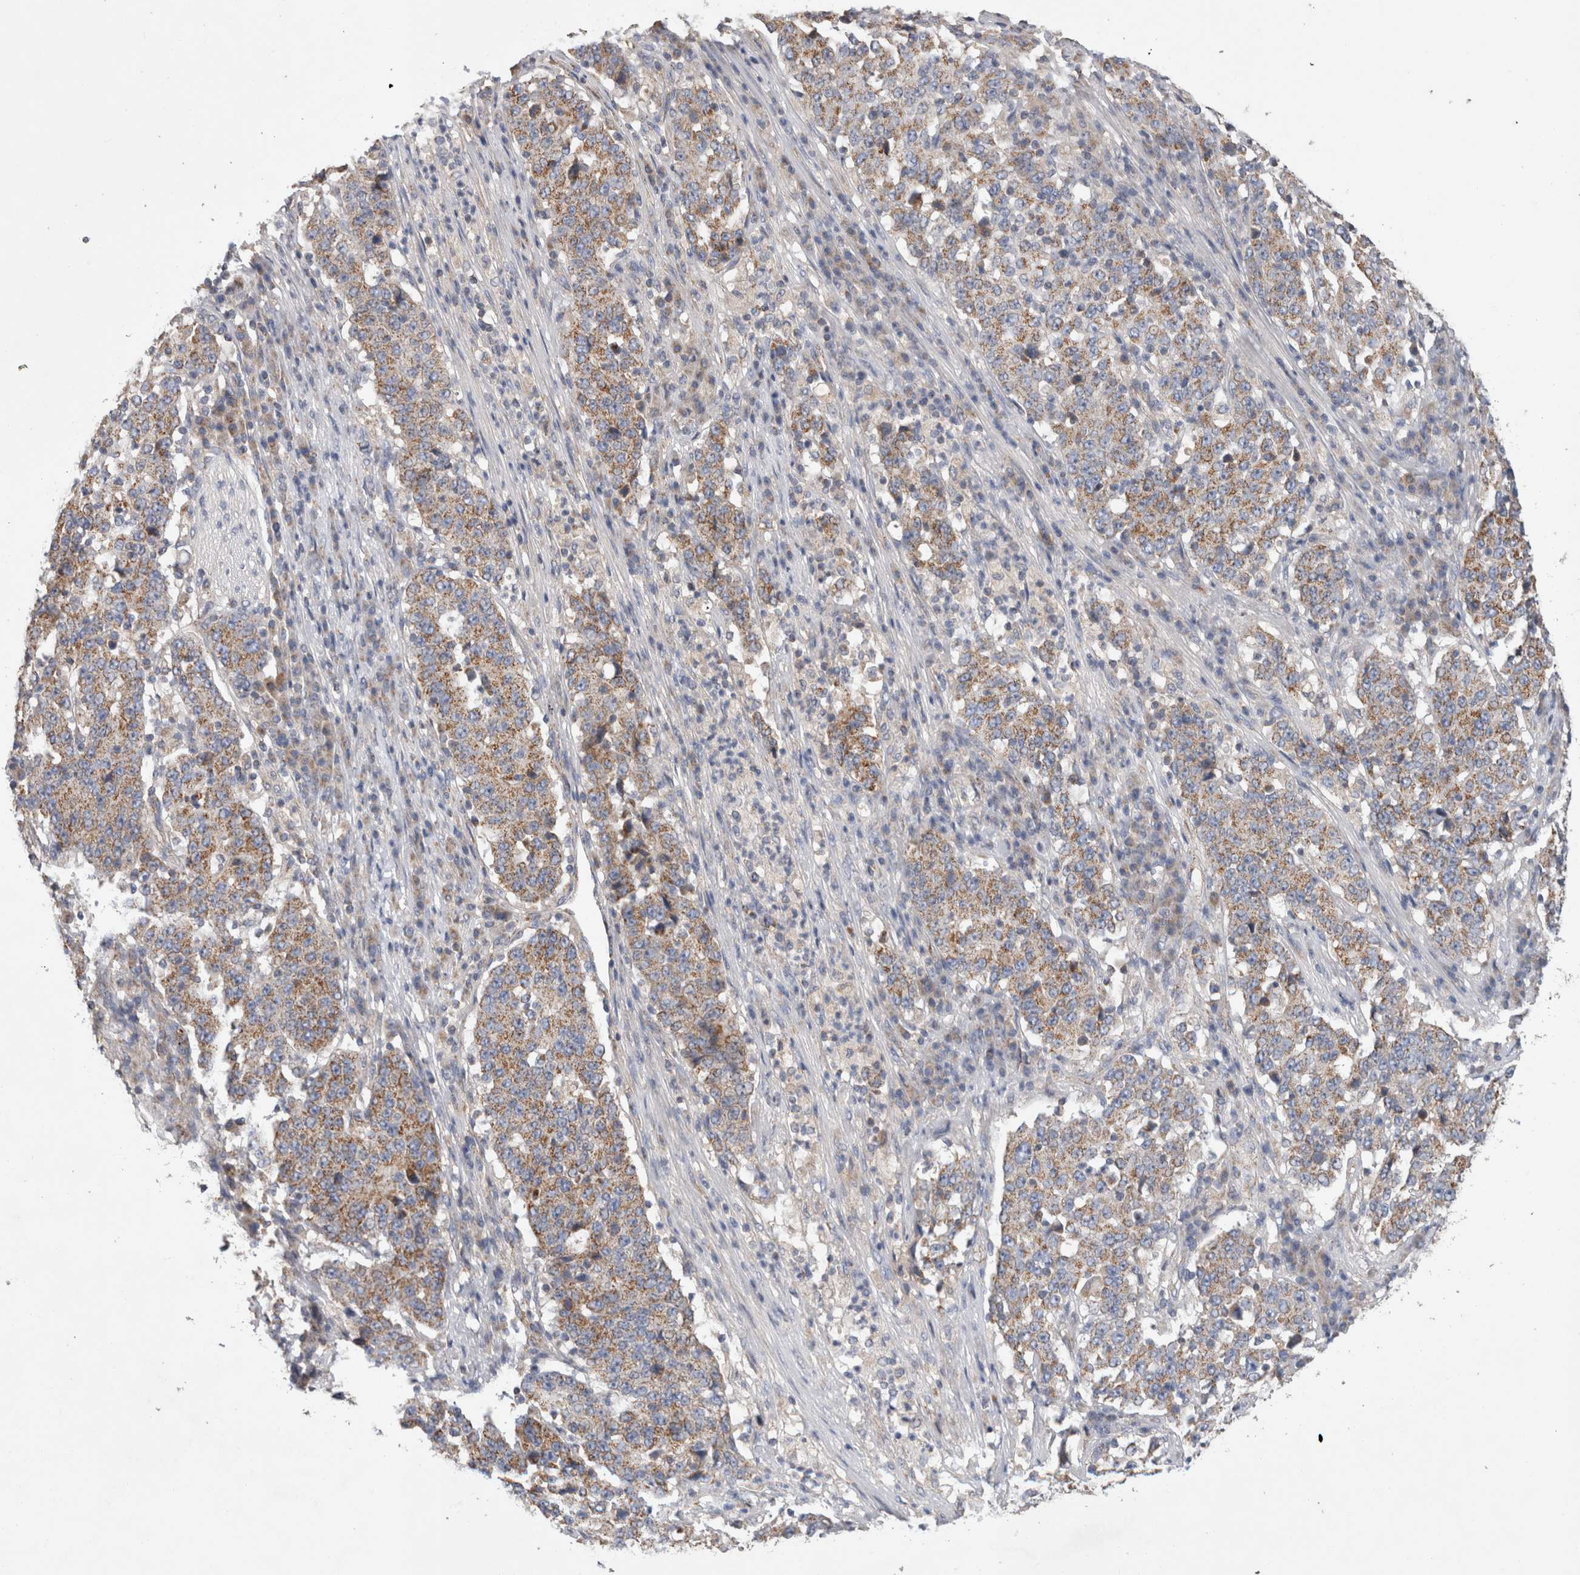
{"staining": {"intensity": "moderate", "quantity": ">75%", "location": "cytoplasmic/membranous"}, "tissue": "stomach cancer", "cell_type": "Tumor cells", "image_type": "cancer", "snomed": [{"axis": "morphology", "description": "Adenocarcinoma, NOS"}, {"axis": "topography", "description": "Stomach"}], "caption": "A high-resolution photomicrograph shows immunohistochemistry (IHC) staining of stomach cancer, which exhibits moderate cytoplasmic/membranous staining in approximately >75% of tumor cells.", "gene": "IARS2", "patient": {"sex": "male", "age": 59}}